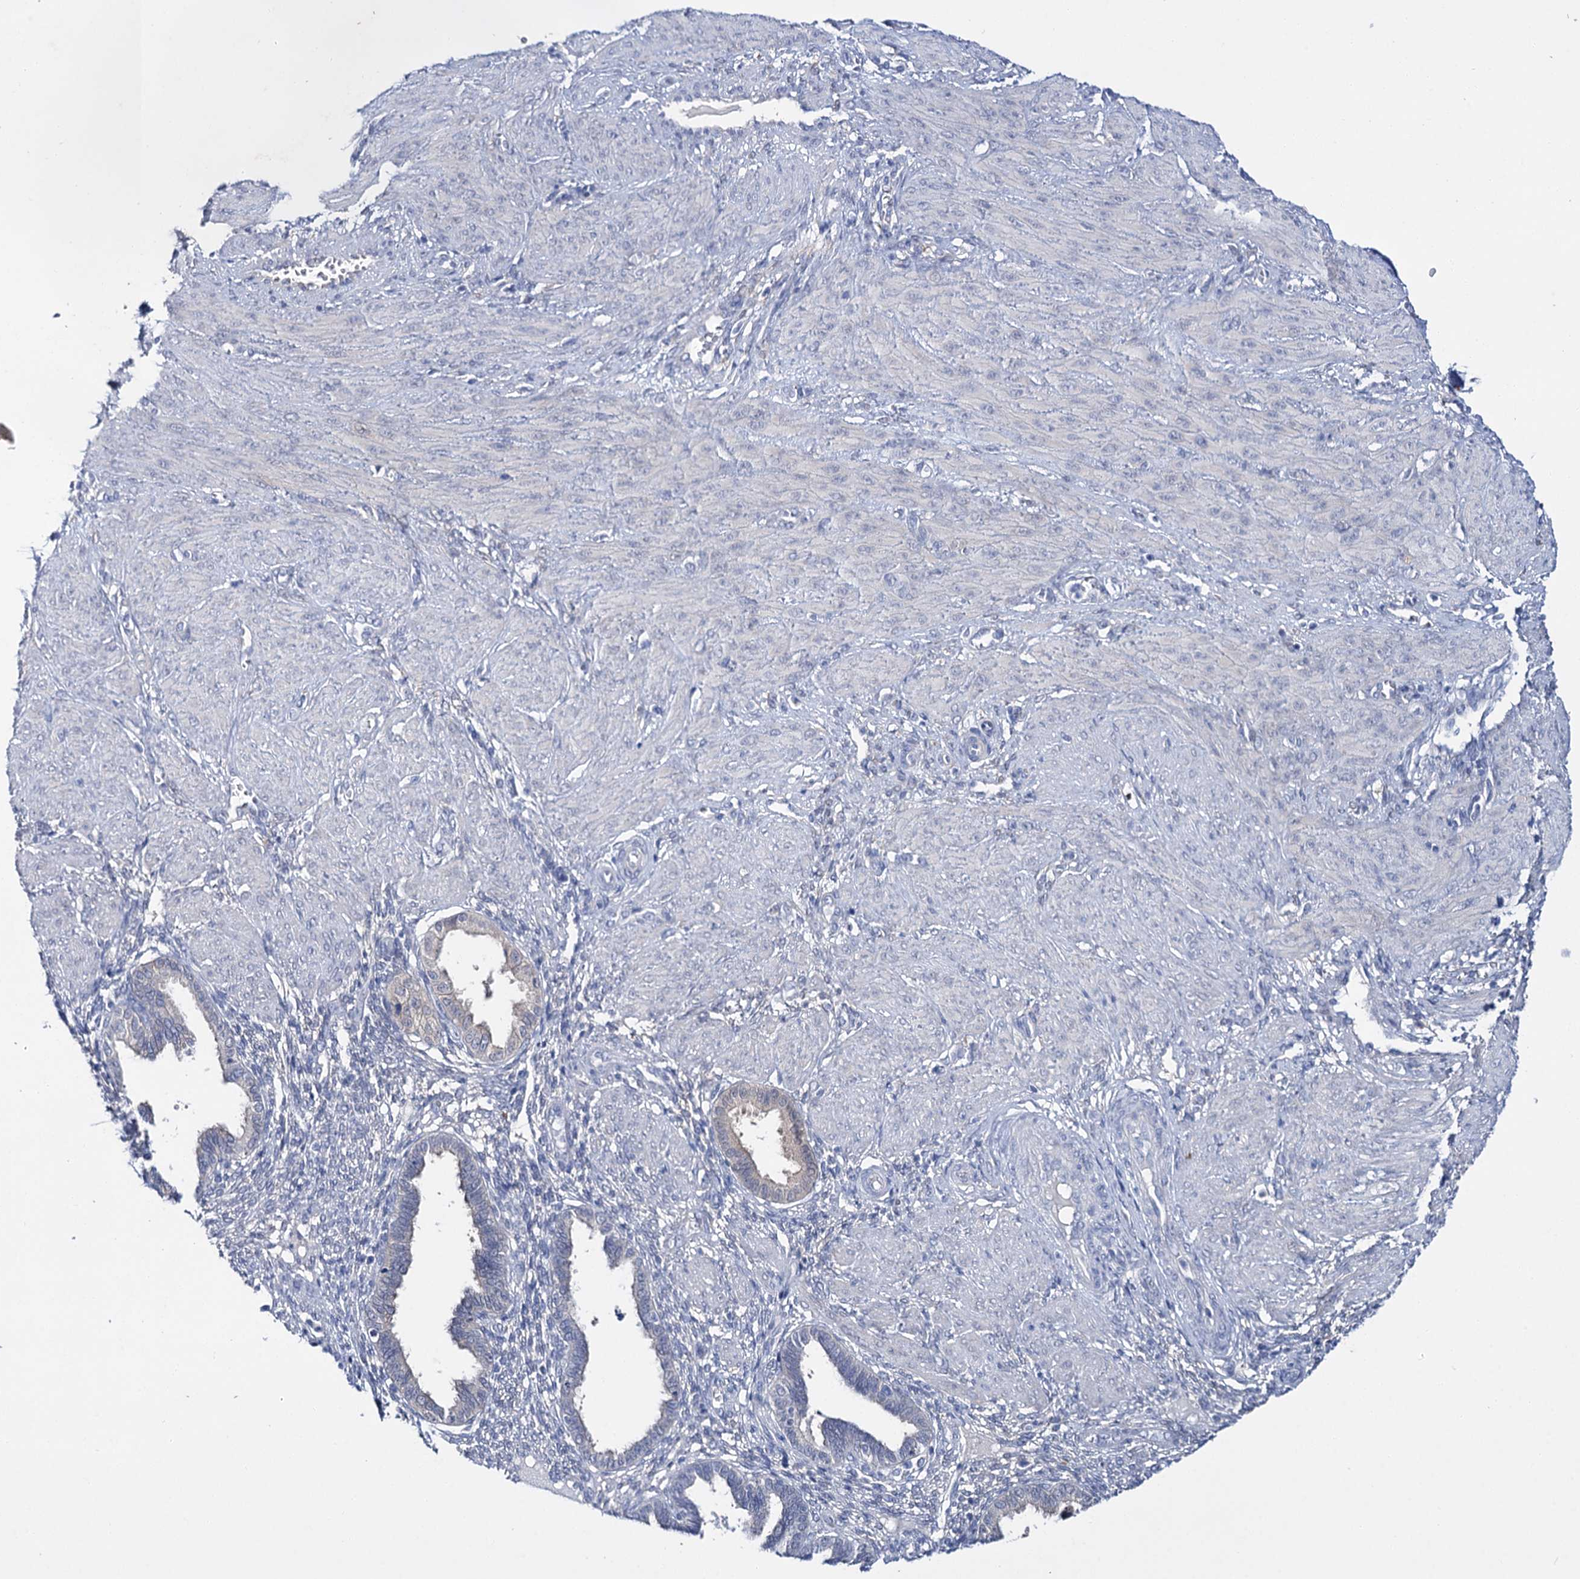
{"staining": {"intensity": "negative", "quantity": "none", "location": "none"}, "tissue": "endometrium", "cell_type": "Cells in endometrial stroma", "image_type": "normal", "snomed": [{"axis": "morphology", "description": "Normal tissue, NOS"}, {"axis": "topography", "description": "Endometrium"}], "caption": "Immunohistochemical staining of normal human endometrium exhibits no significant expression in cells in endometrial stroma.", "gene": "LYZL4", "patient": {"sex": "female", "age": 33}}